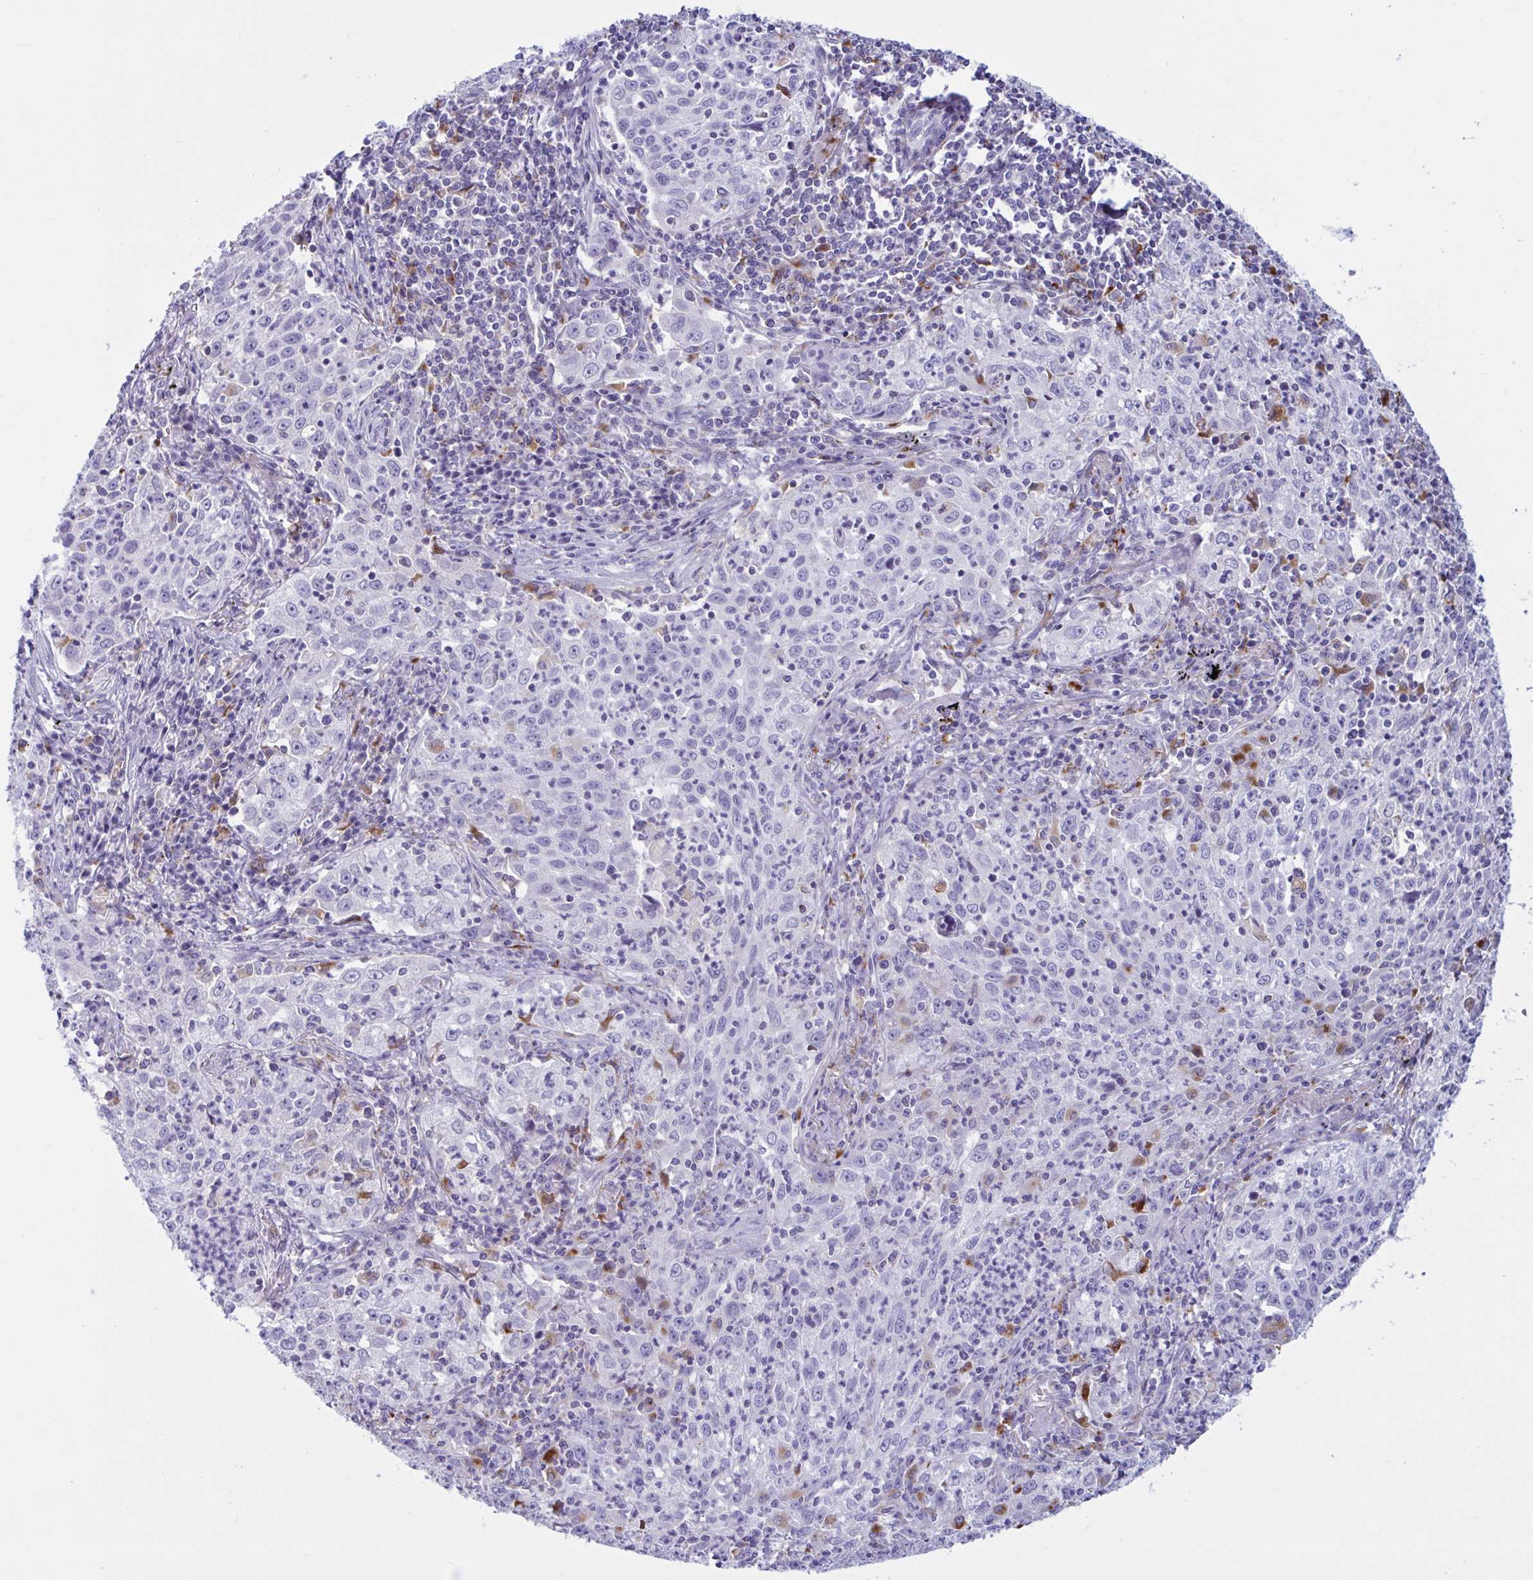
{"staining": {"intensity": "negative", "quantity": "none", "location": "none"}, "tissue": "lung cancer", "cell_type": "Tumor cells", "image_type": "cancer", "snomed": [{"axis": "morphology", "description": "Squamous cell carcinoma, NOS"}, {"axis": "topography", "description": "Lung"}], "caption": "Tumor cells are negative for brown protein staining in squamous cell carcinoma (lung).", "gene": "XCL1", "patient": {"sex": "male", "age": 71}}